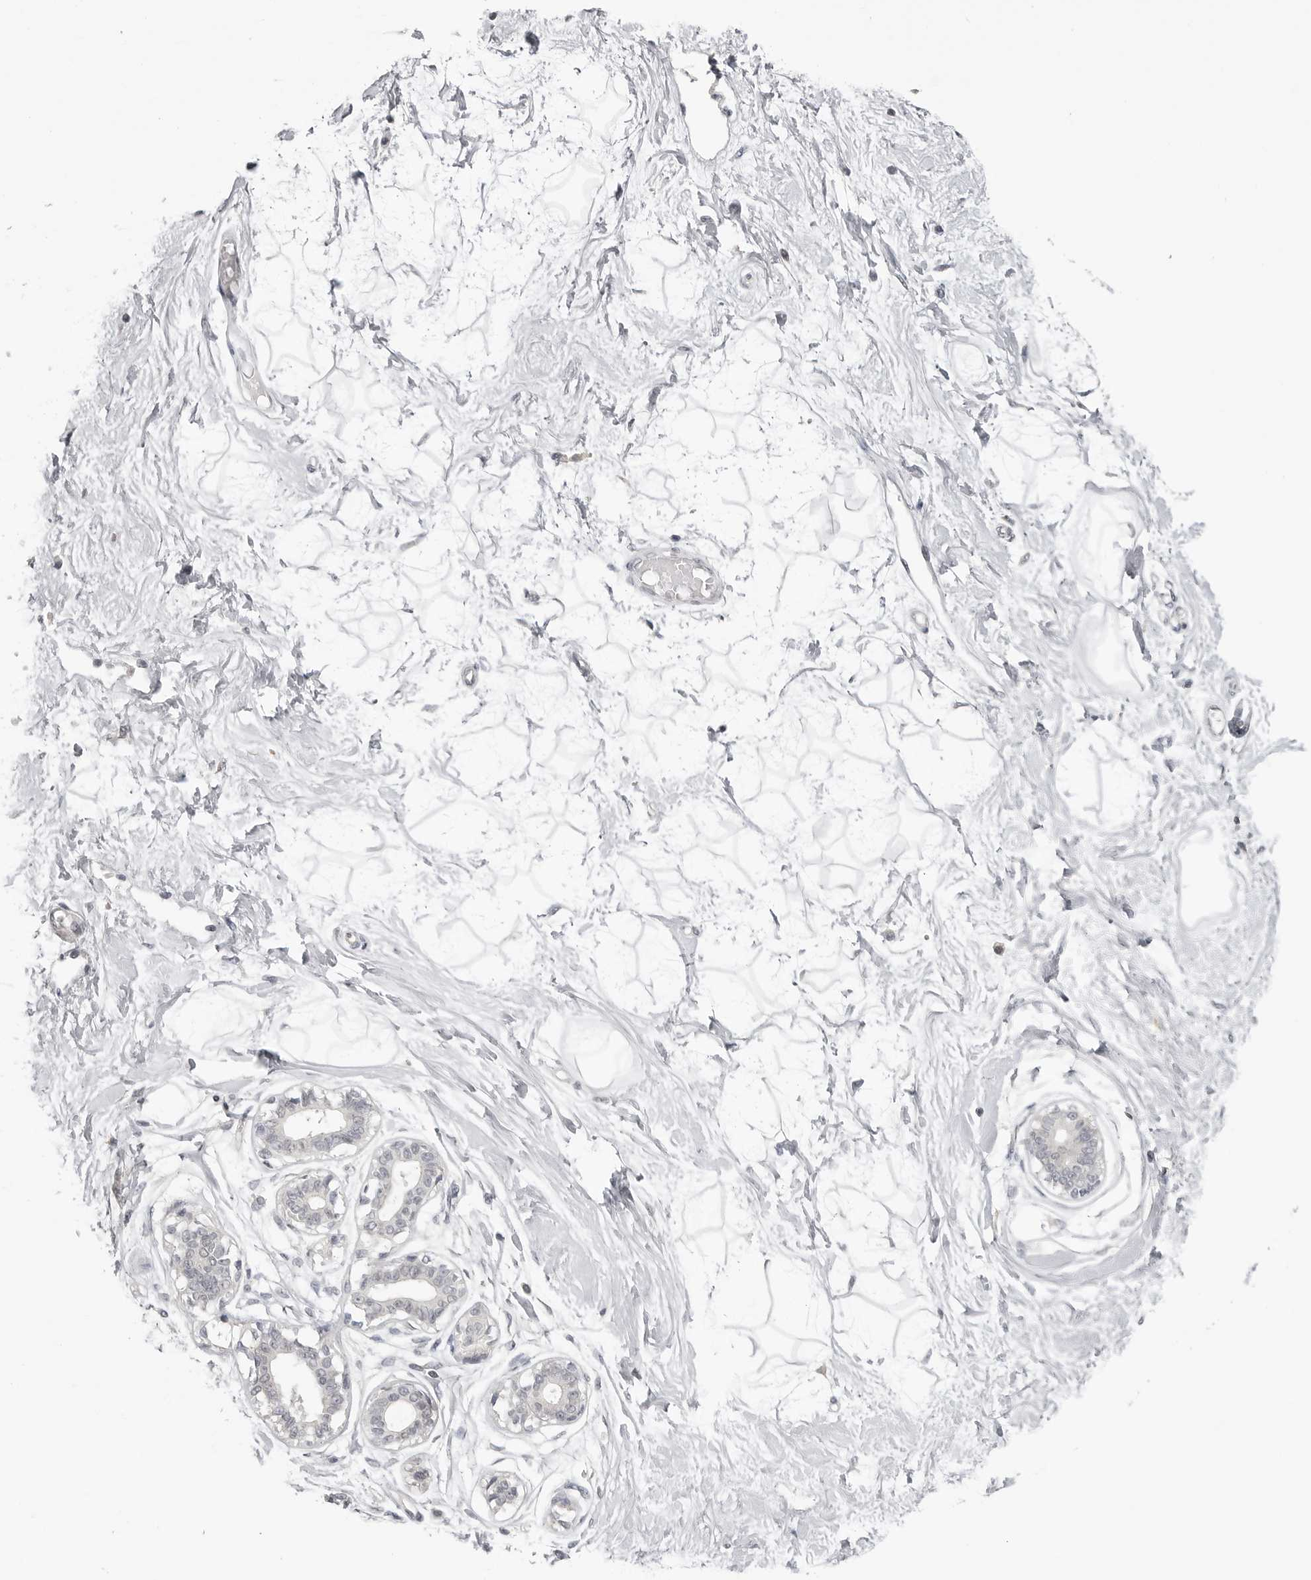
{"staining": {"intensity": "negative", "quantity": "none", "location": "none"}, "tissue": "breast", "cell_type": "Adipocytes", "image_type": "normal", "snomed": [{"axis": "morphology", "description": "Normal tissue, NOS"}, {"axis": "topography", "description": "Breast"}], "caption": "DAB immunohistochemical staining of normal breast demonstrates no significant positivity in adipocytes.", "gene": "GPN2", "patient": {"sex": "female", "age": 45}}